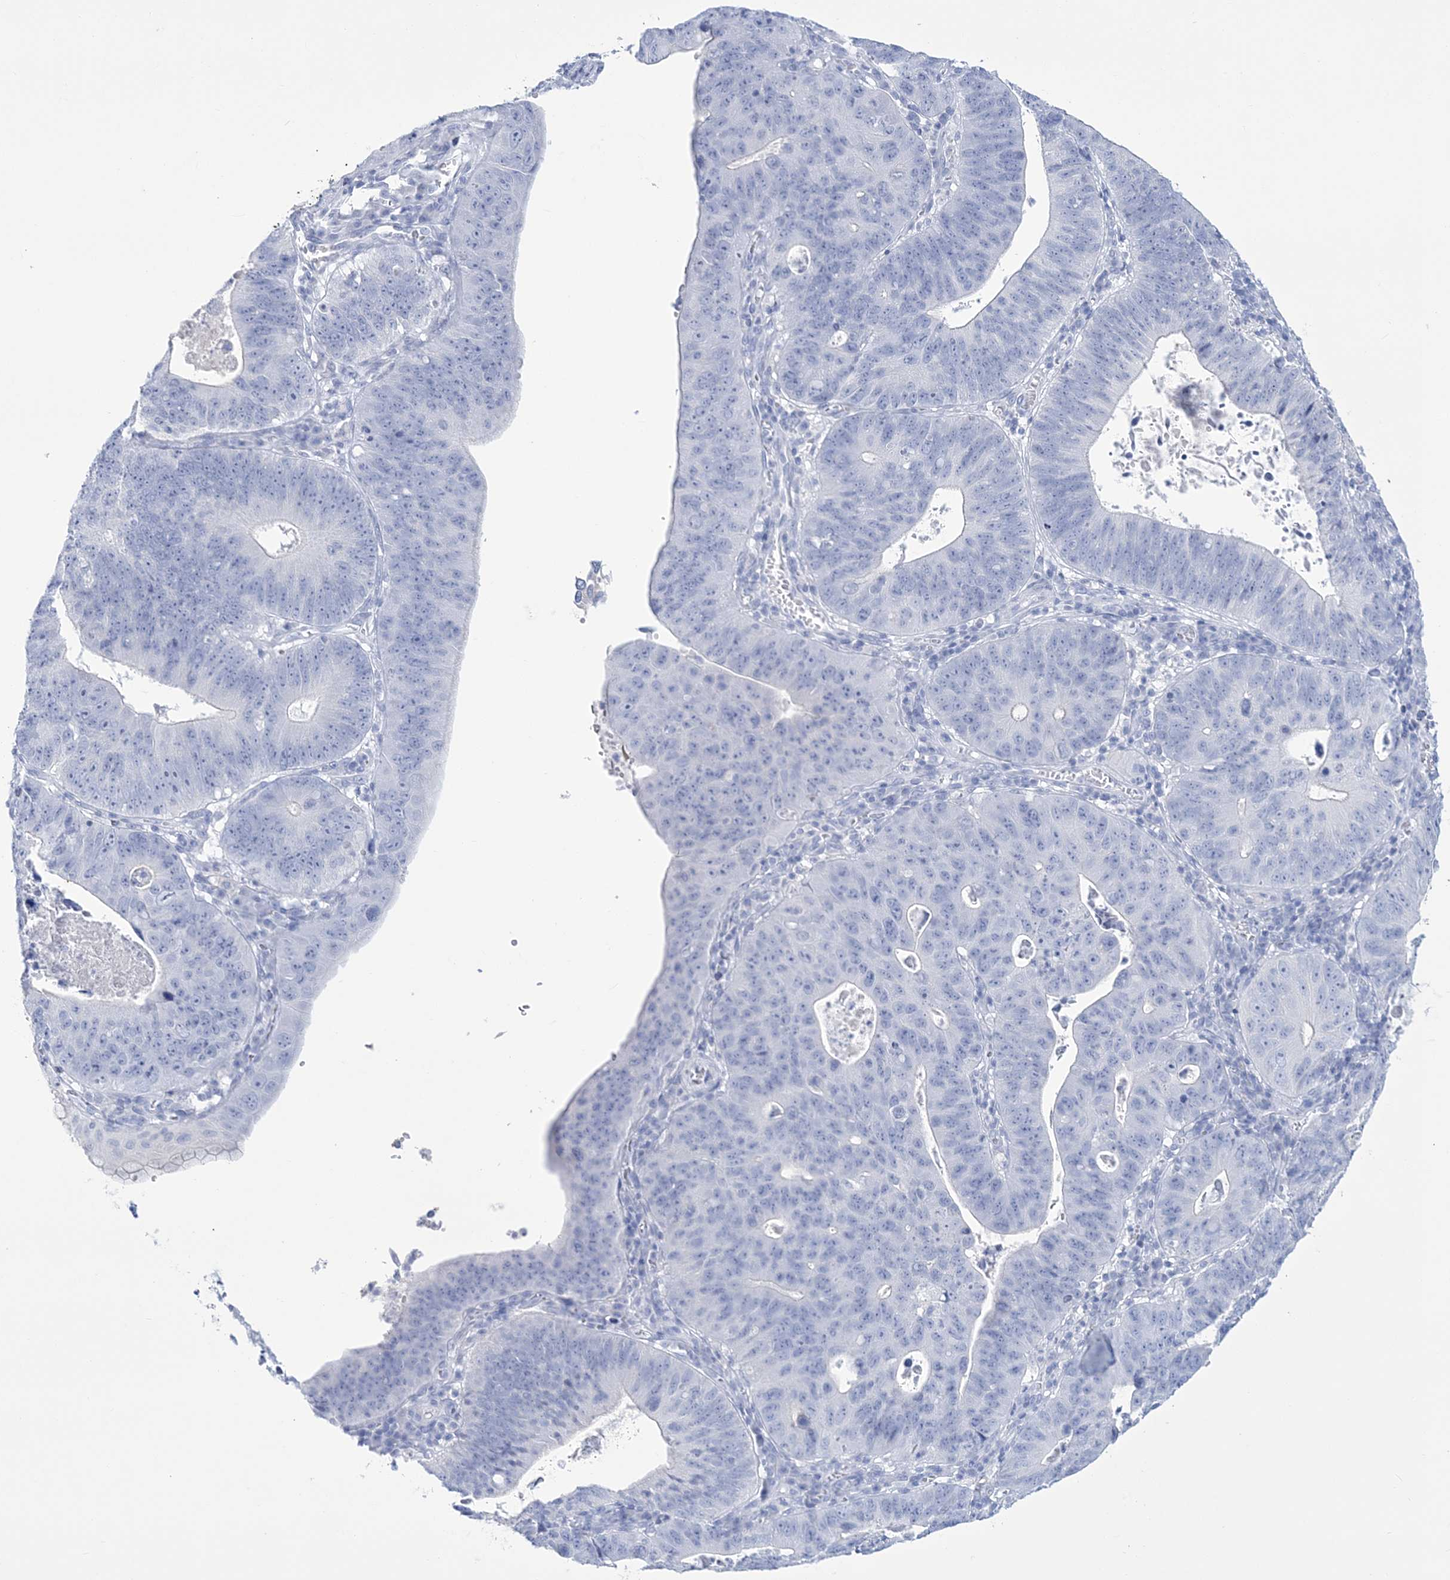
{"staining": {"intensity": "negative", "quantity": "none", "location": "none"}, "tissue": "stomach cancer", "cell_type": "Tumor cells", "image_type": "cancer", "snomed": [{"axis": "morphology", "description": "Adenocarcinoma, NOS"}, {"axis": "topography", "description": "Stomach"}], "caption": "This is an immunohistochemistry histopathology image of stomach cancer. There is no staining in tumor cells.", "gene": "RBP2", "patient": {"sex": "male", "age": 59}}